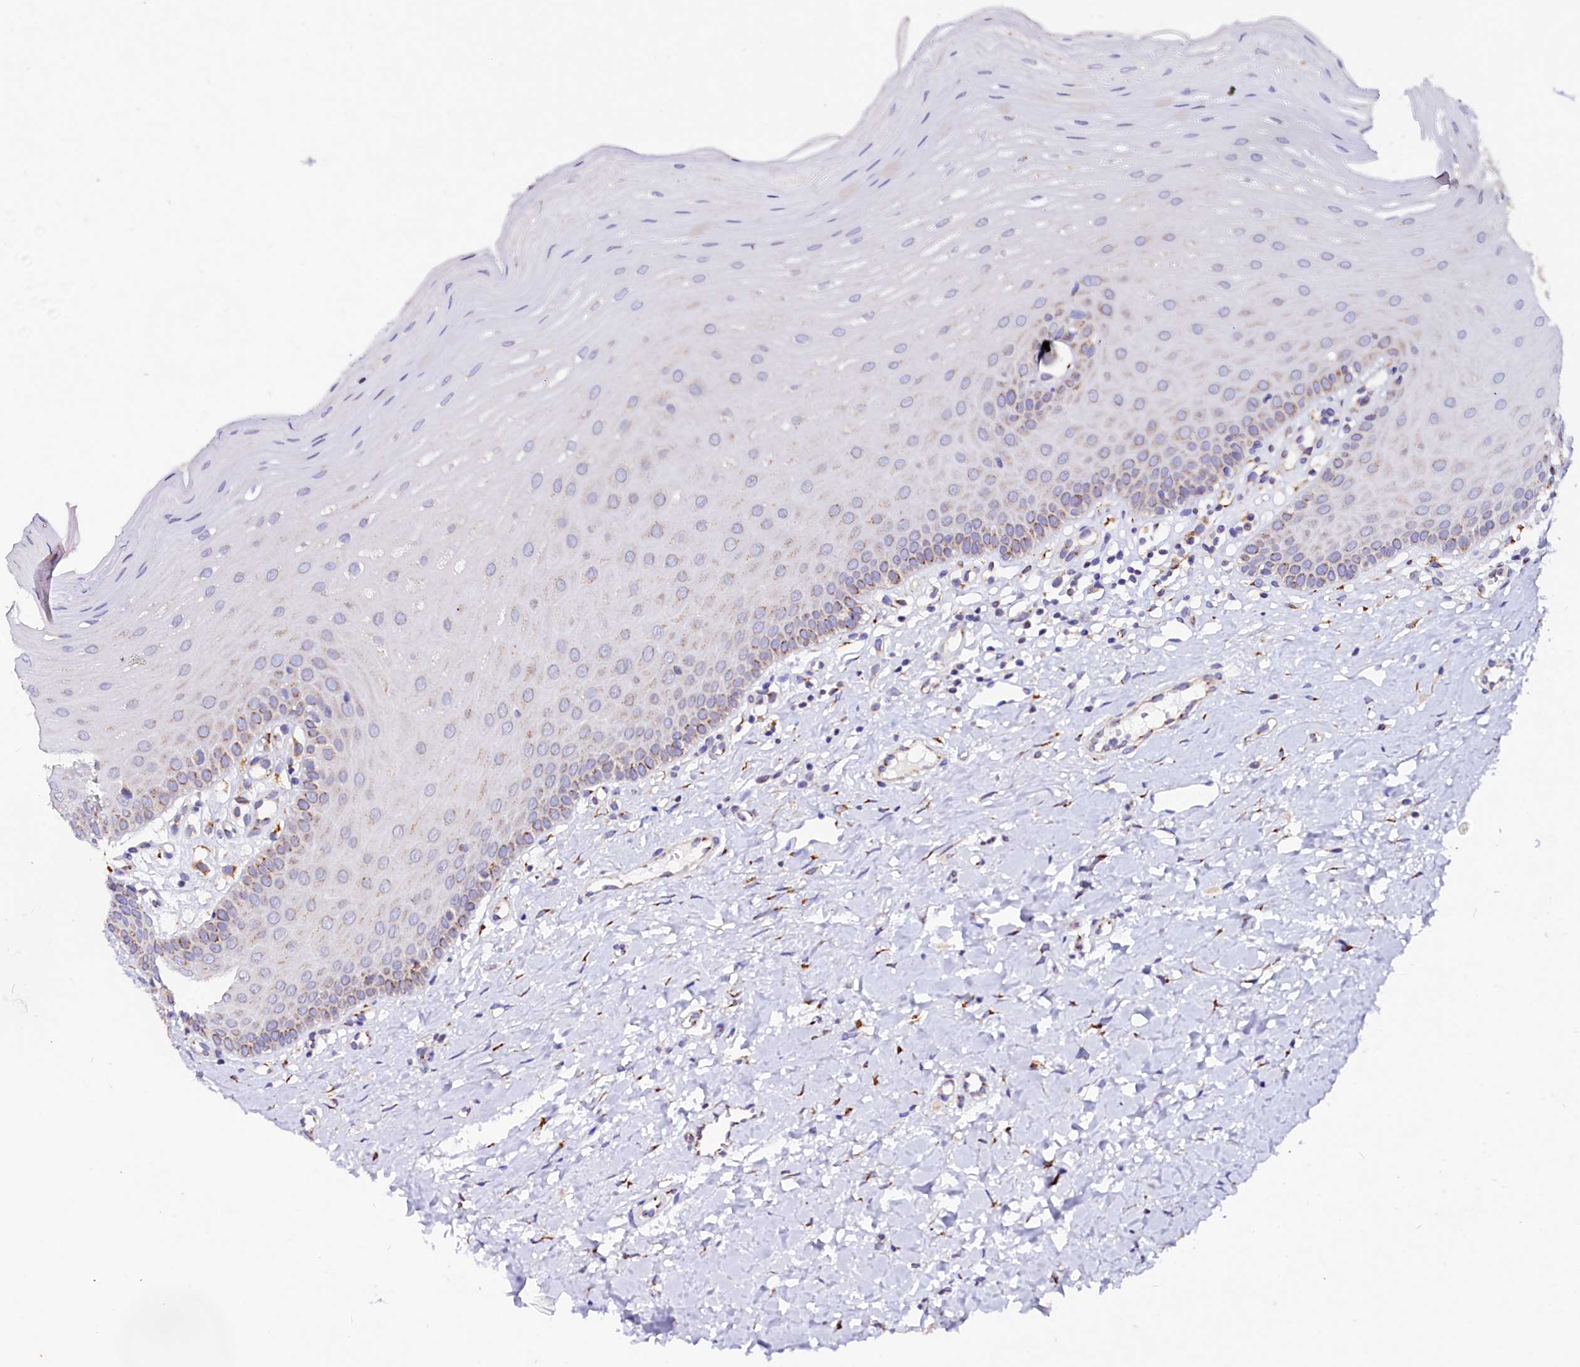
{"staining": {"intensity": "moderate", "quantity": "<25%", "location": "cytoplasmic/membranous"}, "tissue": "oral mucosa", "cell_type": "Squamous epithelial cells", "image_type": "normal", "snomed": [{"axis": "morphology", "description": "Normal tissue, NOS"}, {"axis": "topography", "description": "Oral tissue"}], "caption": "Moderate cytoplasmic/membranous staining for a protein is identified in about <25% of squamous epithelial cells of unremarkable oral mucosa using IHC.", "gene": "LMAN1", "patient": {"sex": "female", "age": 39}}